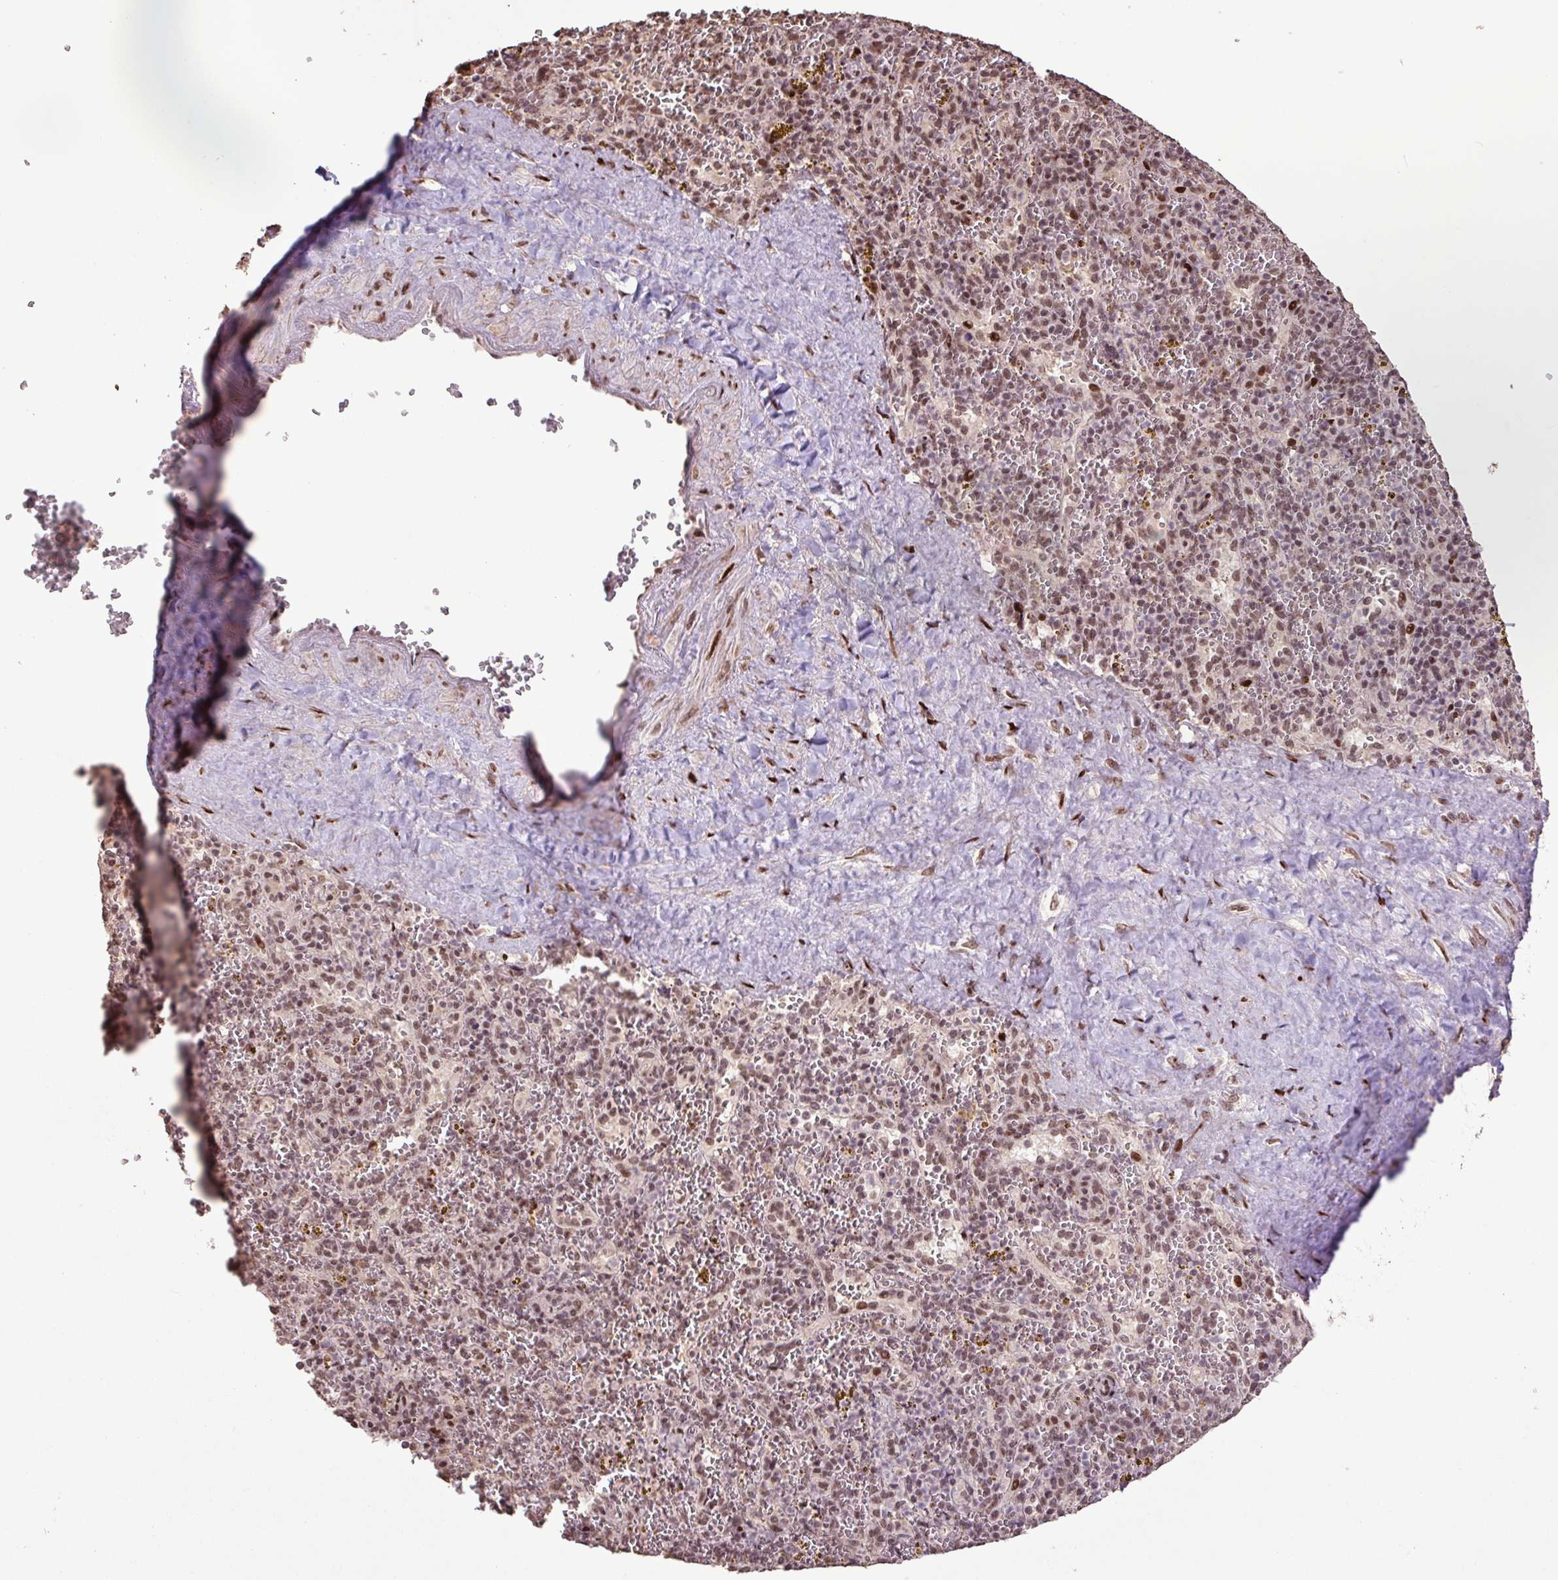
{"staining": {"intensity": "moderate", "quantity": "25%-75%", "location": "nuclear"}, "tissue": "spleen", "cell_type": "Cells in red pulp", "image_type": "normal", "snomed": [{"axis": "morphology", "description": "Normal tissue, NOS"}, {"axis": "topography", "description": "Spleen"}], "caption": "About 25%-75% of cells in red pulp in benign human spleen show moderate nuclear protein staining as visualized by brown immunohistochemical staining.", "gene": "ZNF709", "patient": {"sex": "male", "age": 57}}